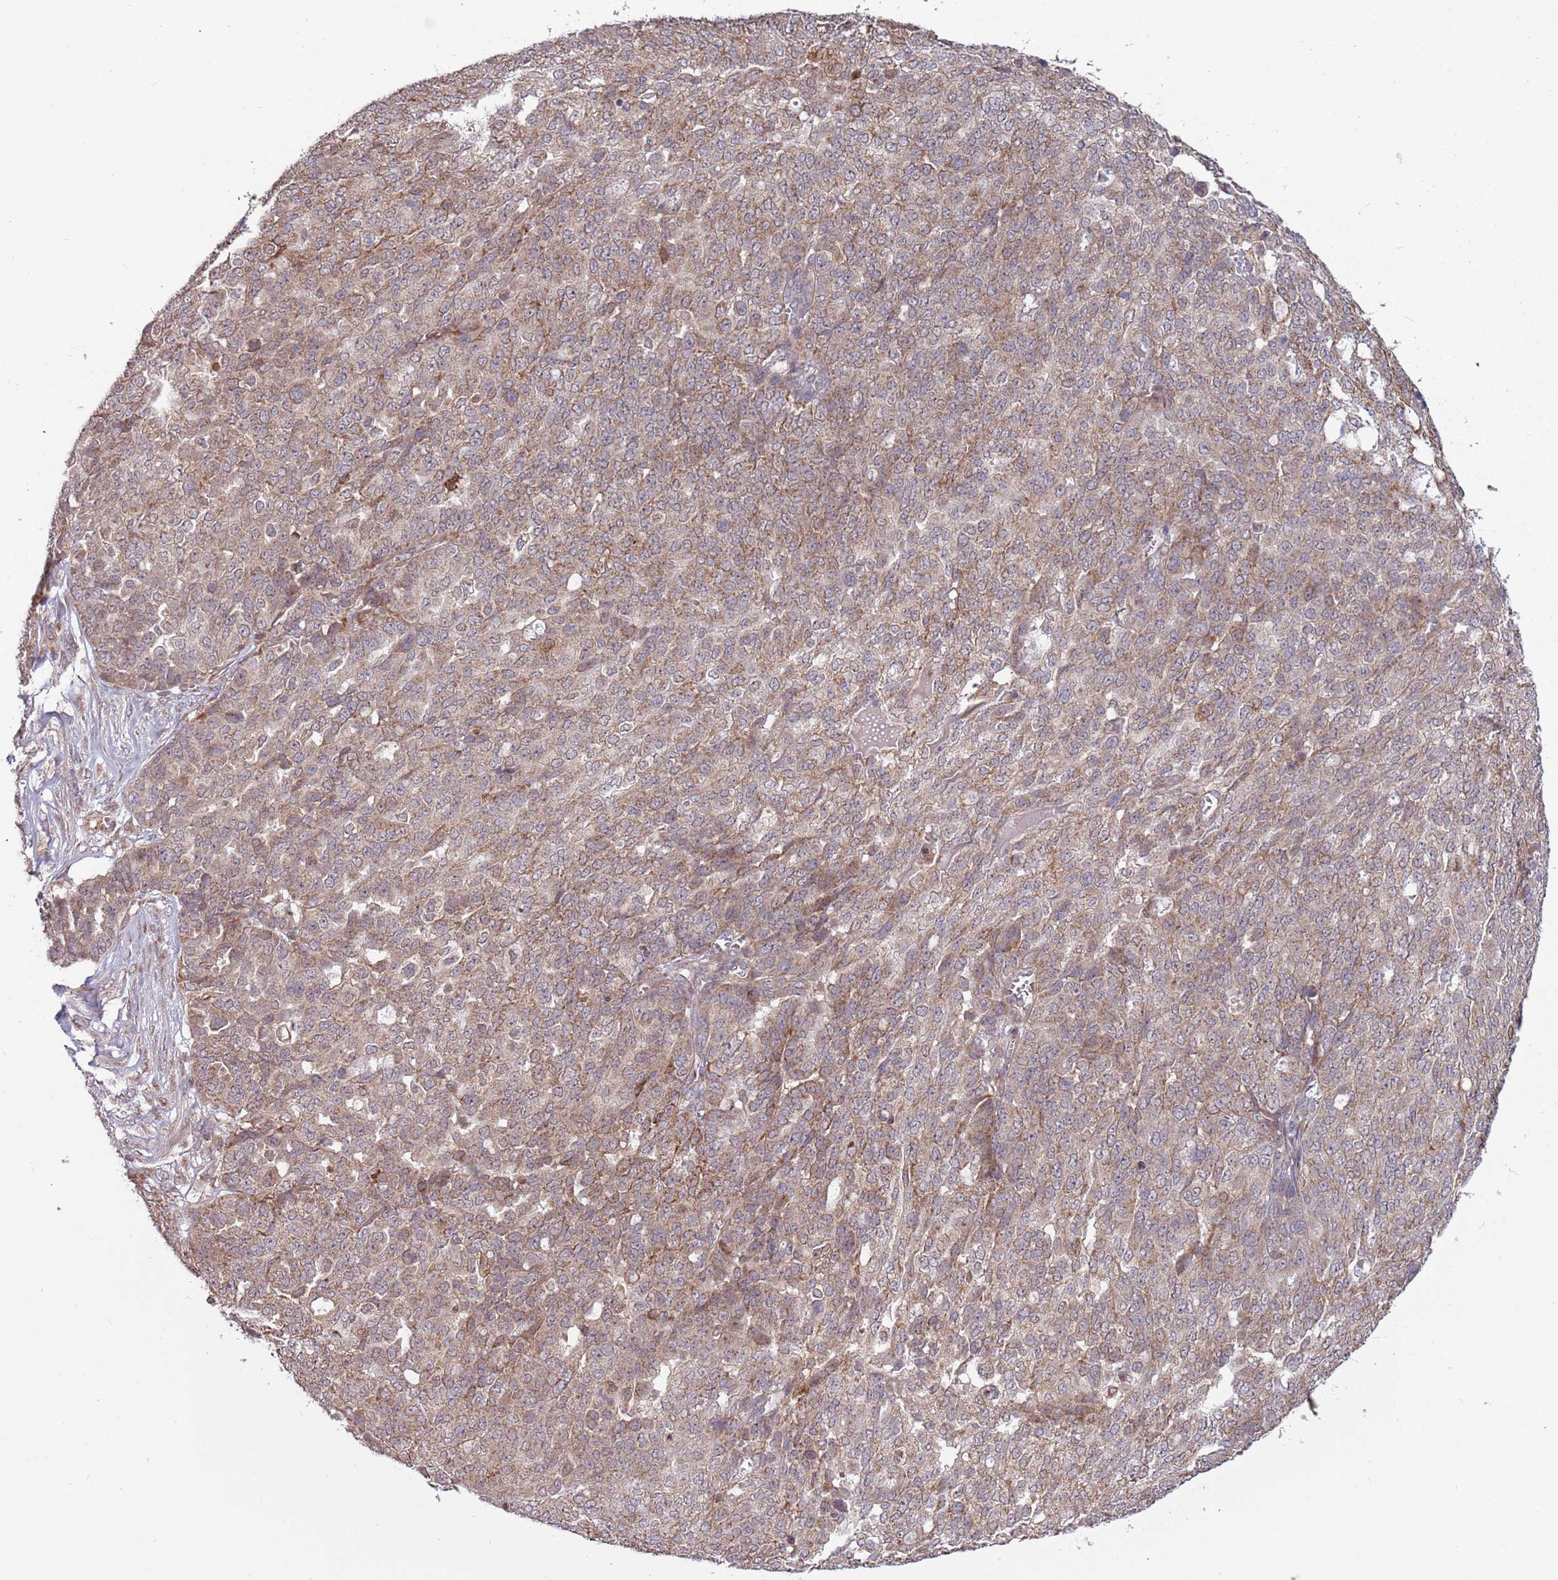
{"staining": {"intensity": "weak", "quantity": "25%-75%", "location": "cytoplasmic/membranous"}, "tissue": "ovarian cancer", "cell_type": "Tumor cells", "image_type": "cancer", "snomed": [{"axis": "morphology", "description": "Cystadenocarcinoma, serous, NOS"}, {"axis": "topography", "description": "Soft tissue"}, {"axis": "topography", "description": "Ovary"}], "caption": "This image shows IHC staining of ovarian cancer, with low weak cytoplasmic/membranous staining in about 25%-75% of tumor cells.", "gene": "RNF181", "patient": {"sex": "female", "age": 57}}